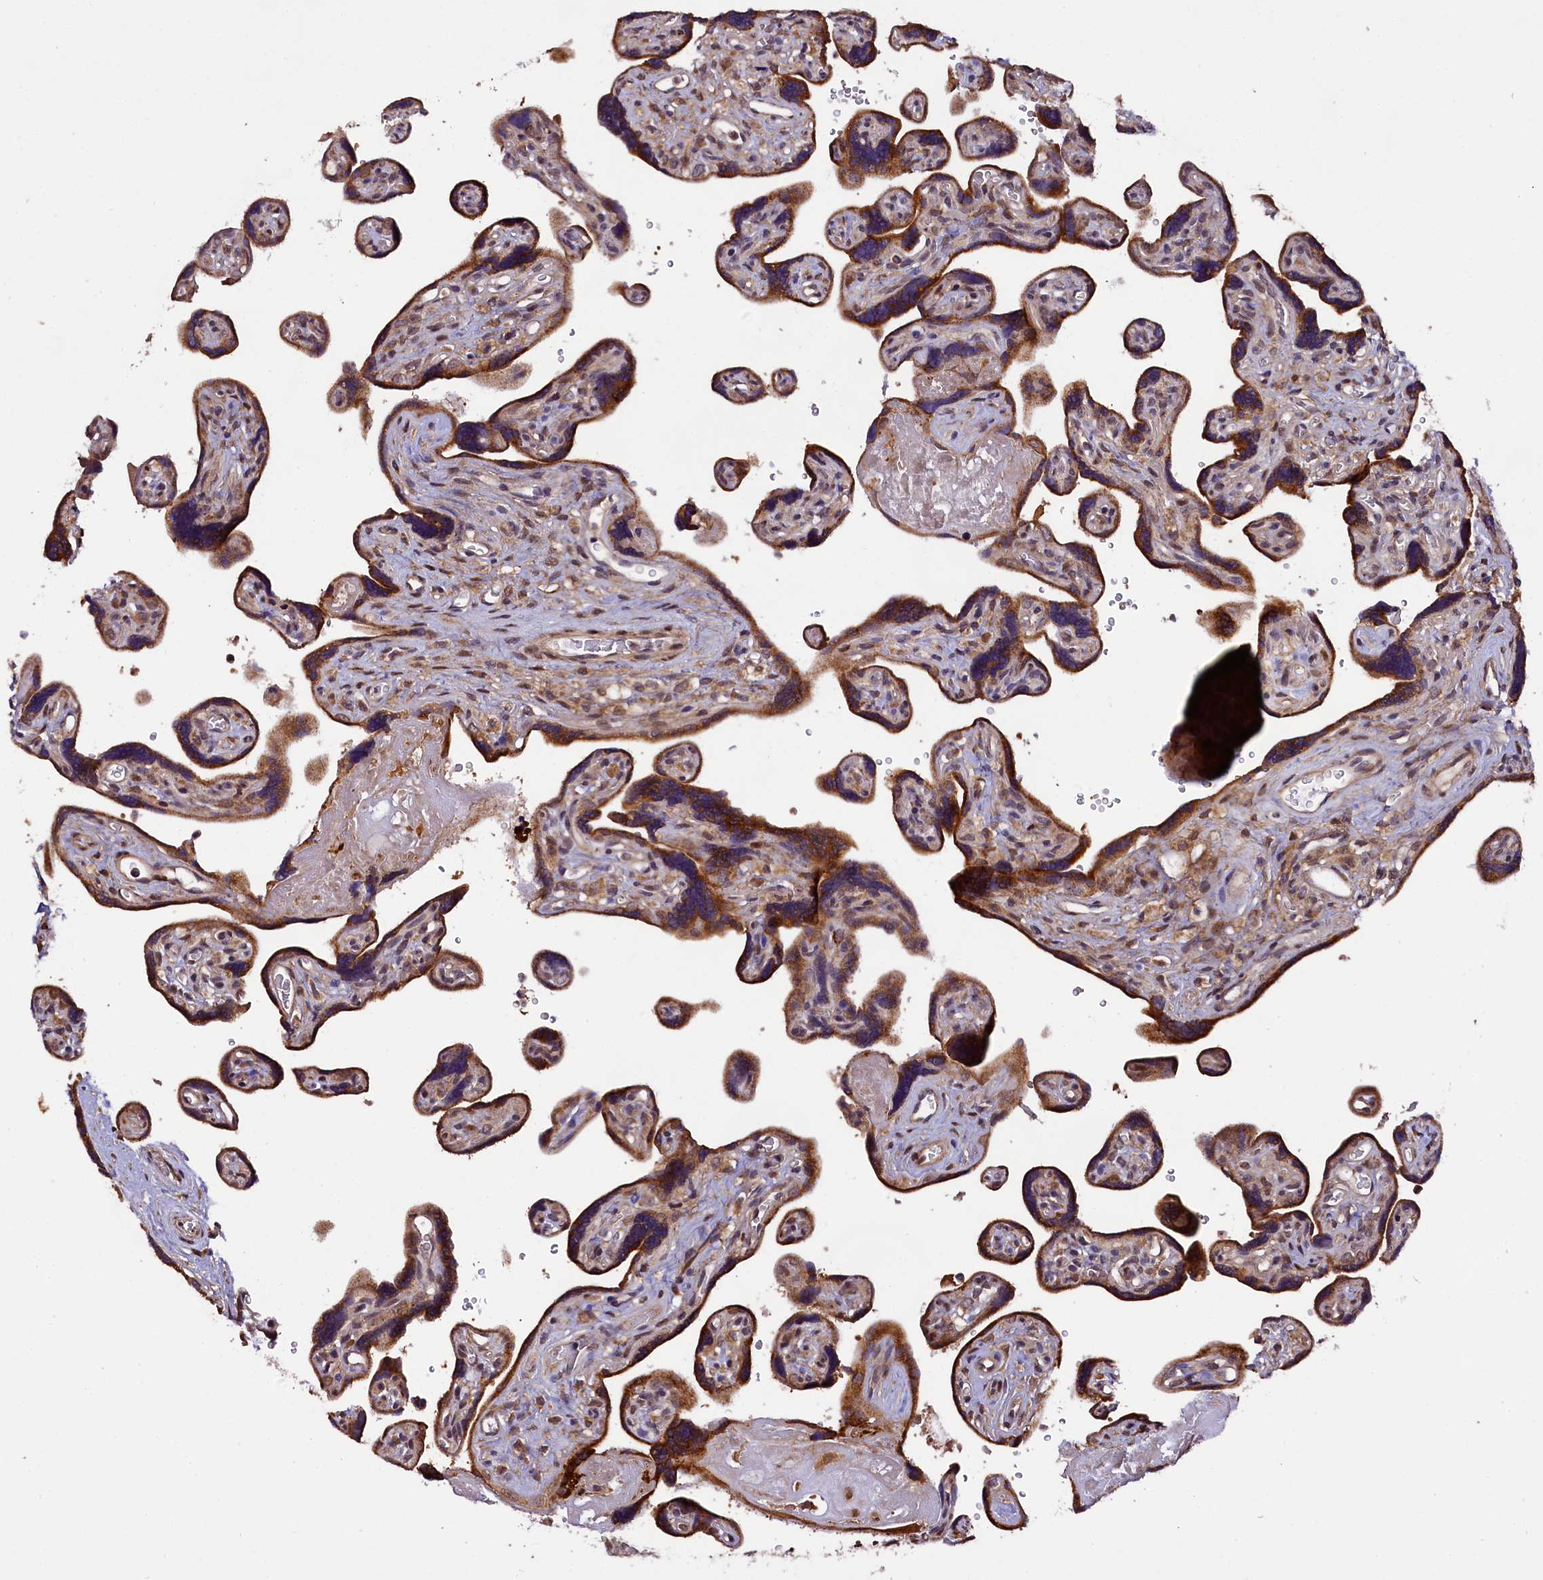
{"staining": {"intensity": "strong", "quantity": ">75%", "location": "cytoplasmic/membranous"}, "tissue": "placenta", "cell_type": "Trophoblastic cells", "image_type": "normal", "snomed": [{"axis": "morphology", "description": "Normal tissue, NOS"}, {"axis": "topography", "description": "Placenta"}], "caption": "High-magnification brightfield microscopy of normal placenta stained with DAB (brown) and counterstained with hematoxylin (blue). trophoblastic cells exhibit strong cytoplasmic/membranous staining is seen in about>75% of cells.", "gene": "DOHH", "patient": {"sex": "female", "age": 39}}